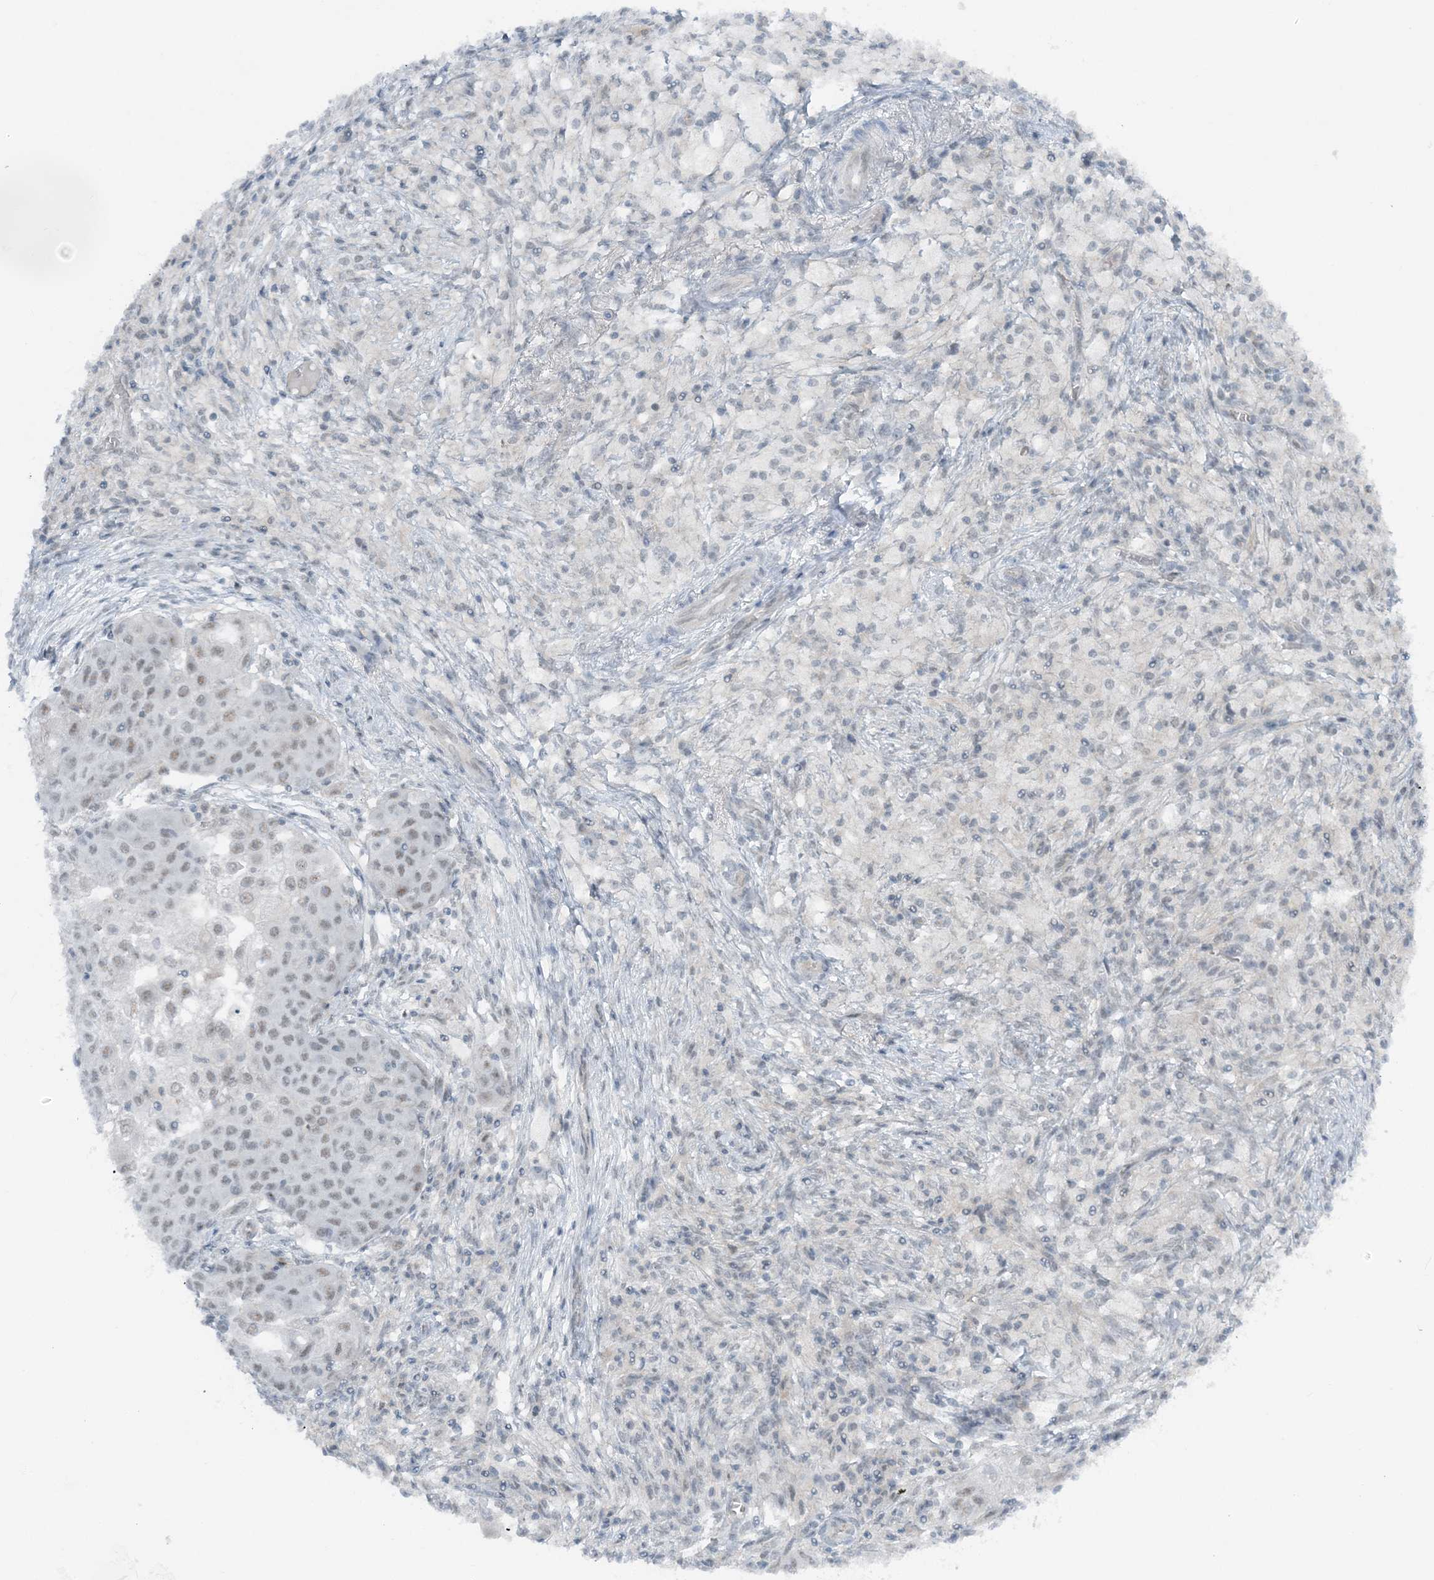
{"staining": {"intensity": "negative", "quantity": "none", "location": "none"}, "tissue": "ovarian cancer", "cell_type": "Tumor cells", "image_type": "cancer", "snomed": [{"axis": "morphology", "description": "Carcinoma, endometroid"}, {"axis": "topography", "description": "Ovary"}], "caption": "The image shows no significant expression in tumor cells of endometroid carcinoma (ovarian).", "gene": "ATP11A", "patient": {"sex": "female", "age": 42}}